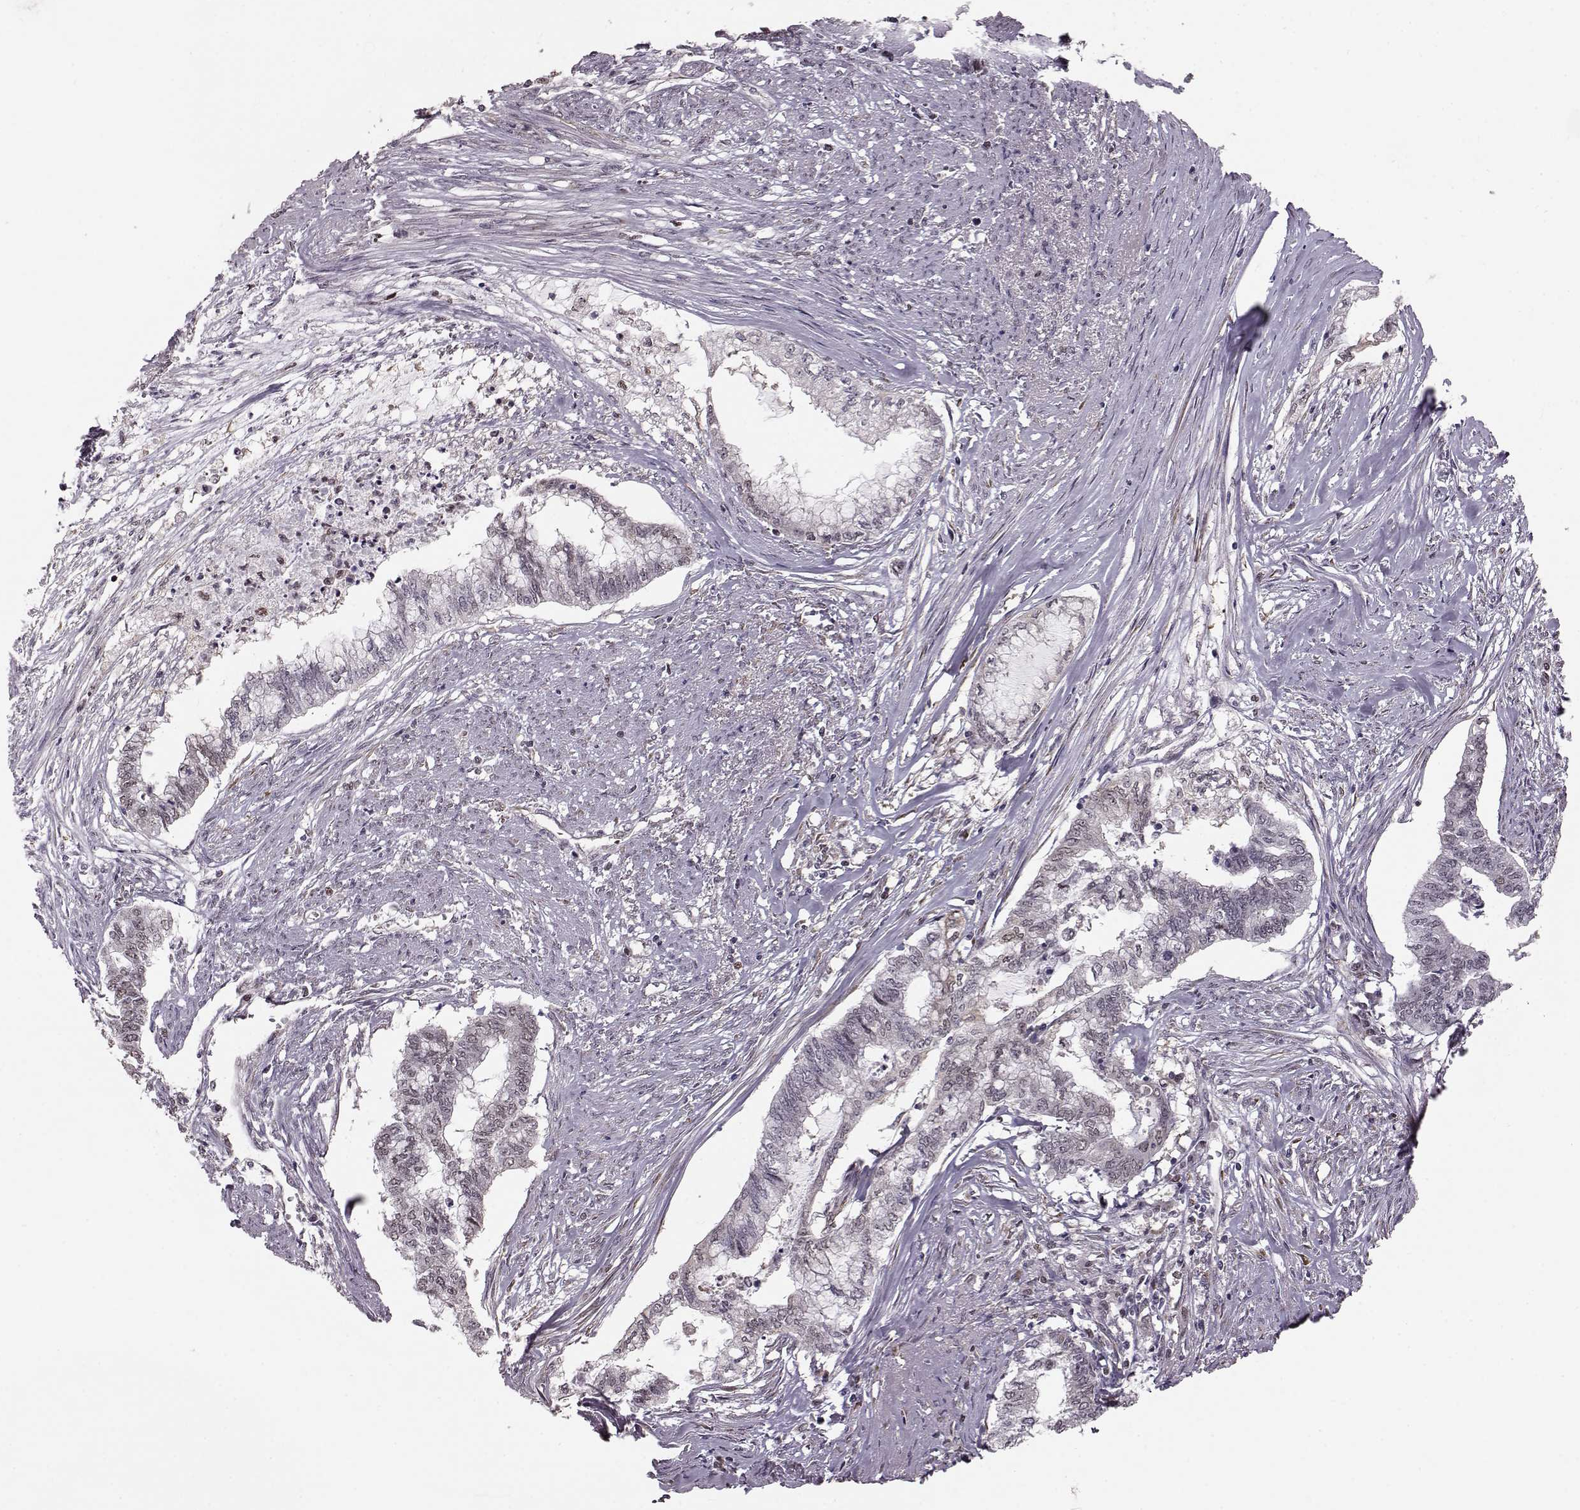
{"staining": {"intensity": "weak", "quantity": "<25%", "location": "nuclear"}, "tissue": "endometrial cancer", "cell_type": "Tumor cells", "image_type": "cancer", "snomed": [{"axis": "morphology", "description": "Adenocarcinoma, NOS"}, {"axis": "topography", "description": "Endometrium"}], "caption": "The IHC histopathology image has no significant positivity in tumor cells of adenocarcinoma (endometrial) tissue.", "gene": "KLF6", "patient": {"sex": "female", "age": 79}}